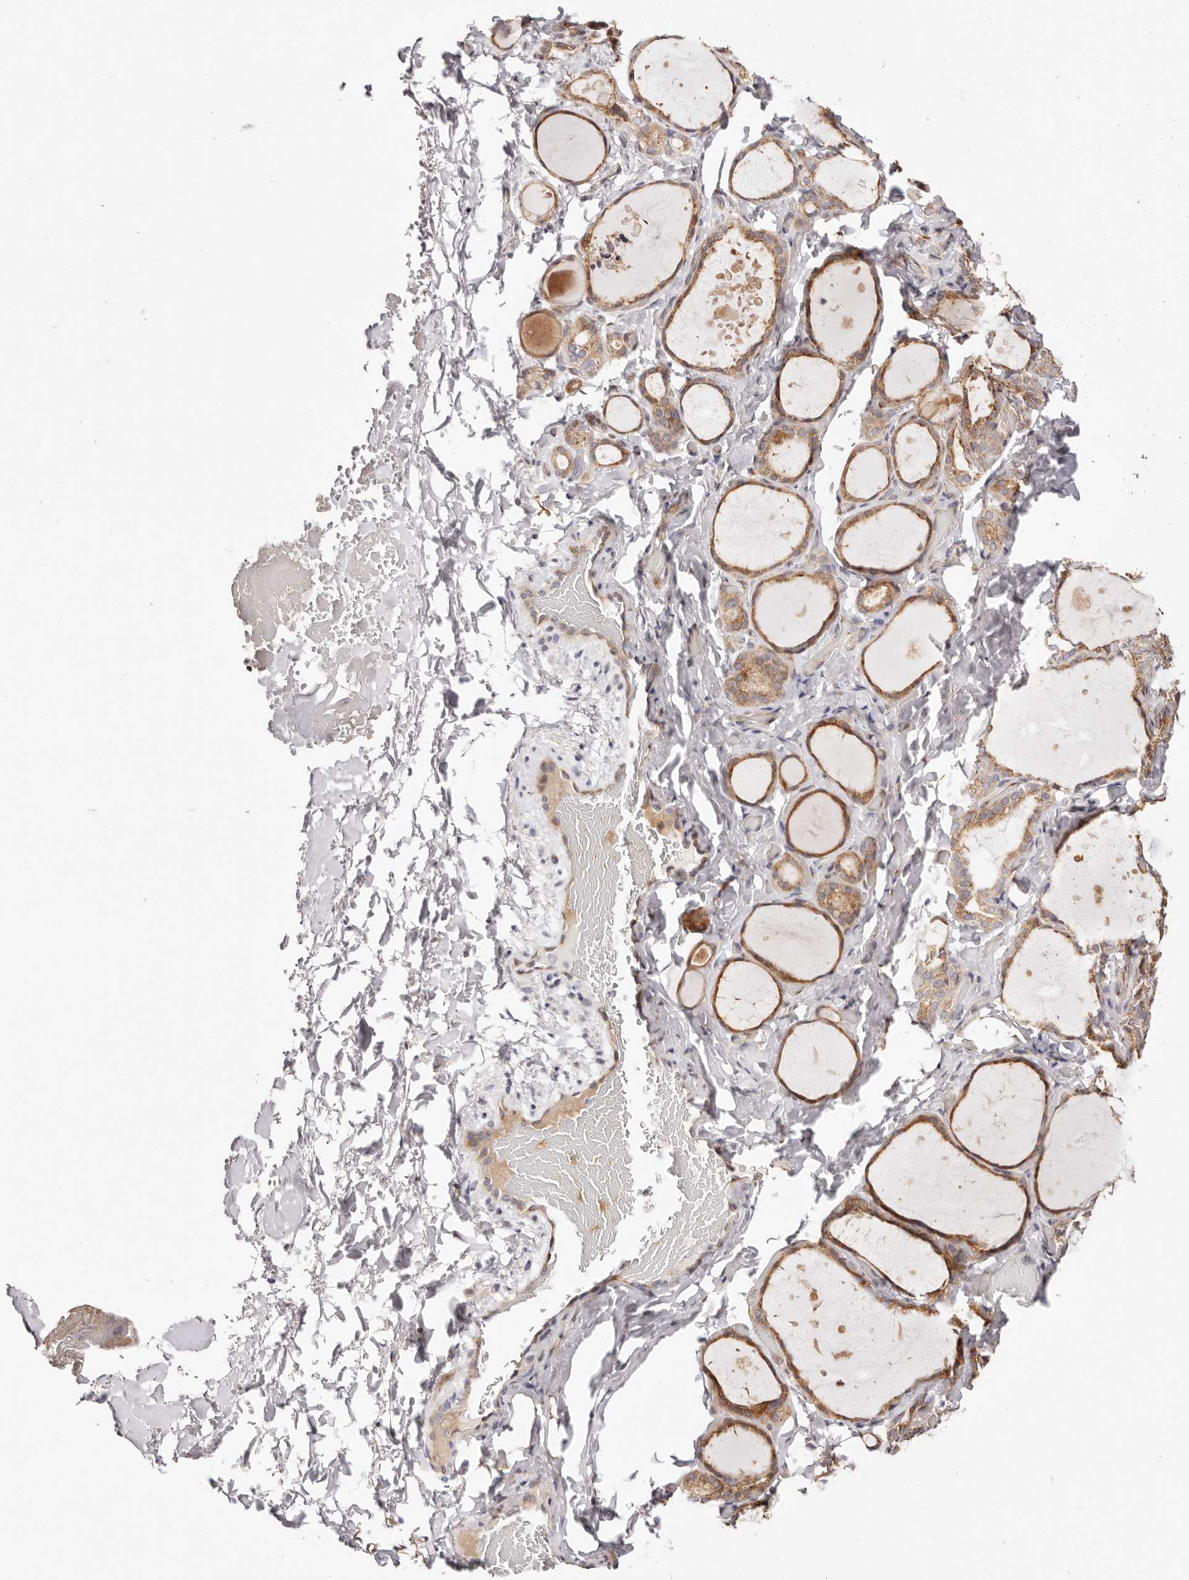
{"staining": {"intensity": "strong", "quantity": ">75%", "location": "cytoplasmic/membranous"}, "tissue": "thyroid gland", "cell_type": "Glandular cells", "image_type": "normal", "snomed": [{"axis": "morphology", "description": "Normal tissue, NOS"}, {"axis": "topography", "description": "Thyroid gland"}], "caption": "A photomicrograph showing strong cytoplasmic/membranous staining in about >75% of glandular cells in unremarkable thyroid gland, as visualized by brown immunohistochemical staining.", "gene": "MAPK6", "patient": {"sex": "female", "age": 44}}